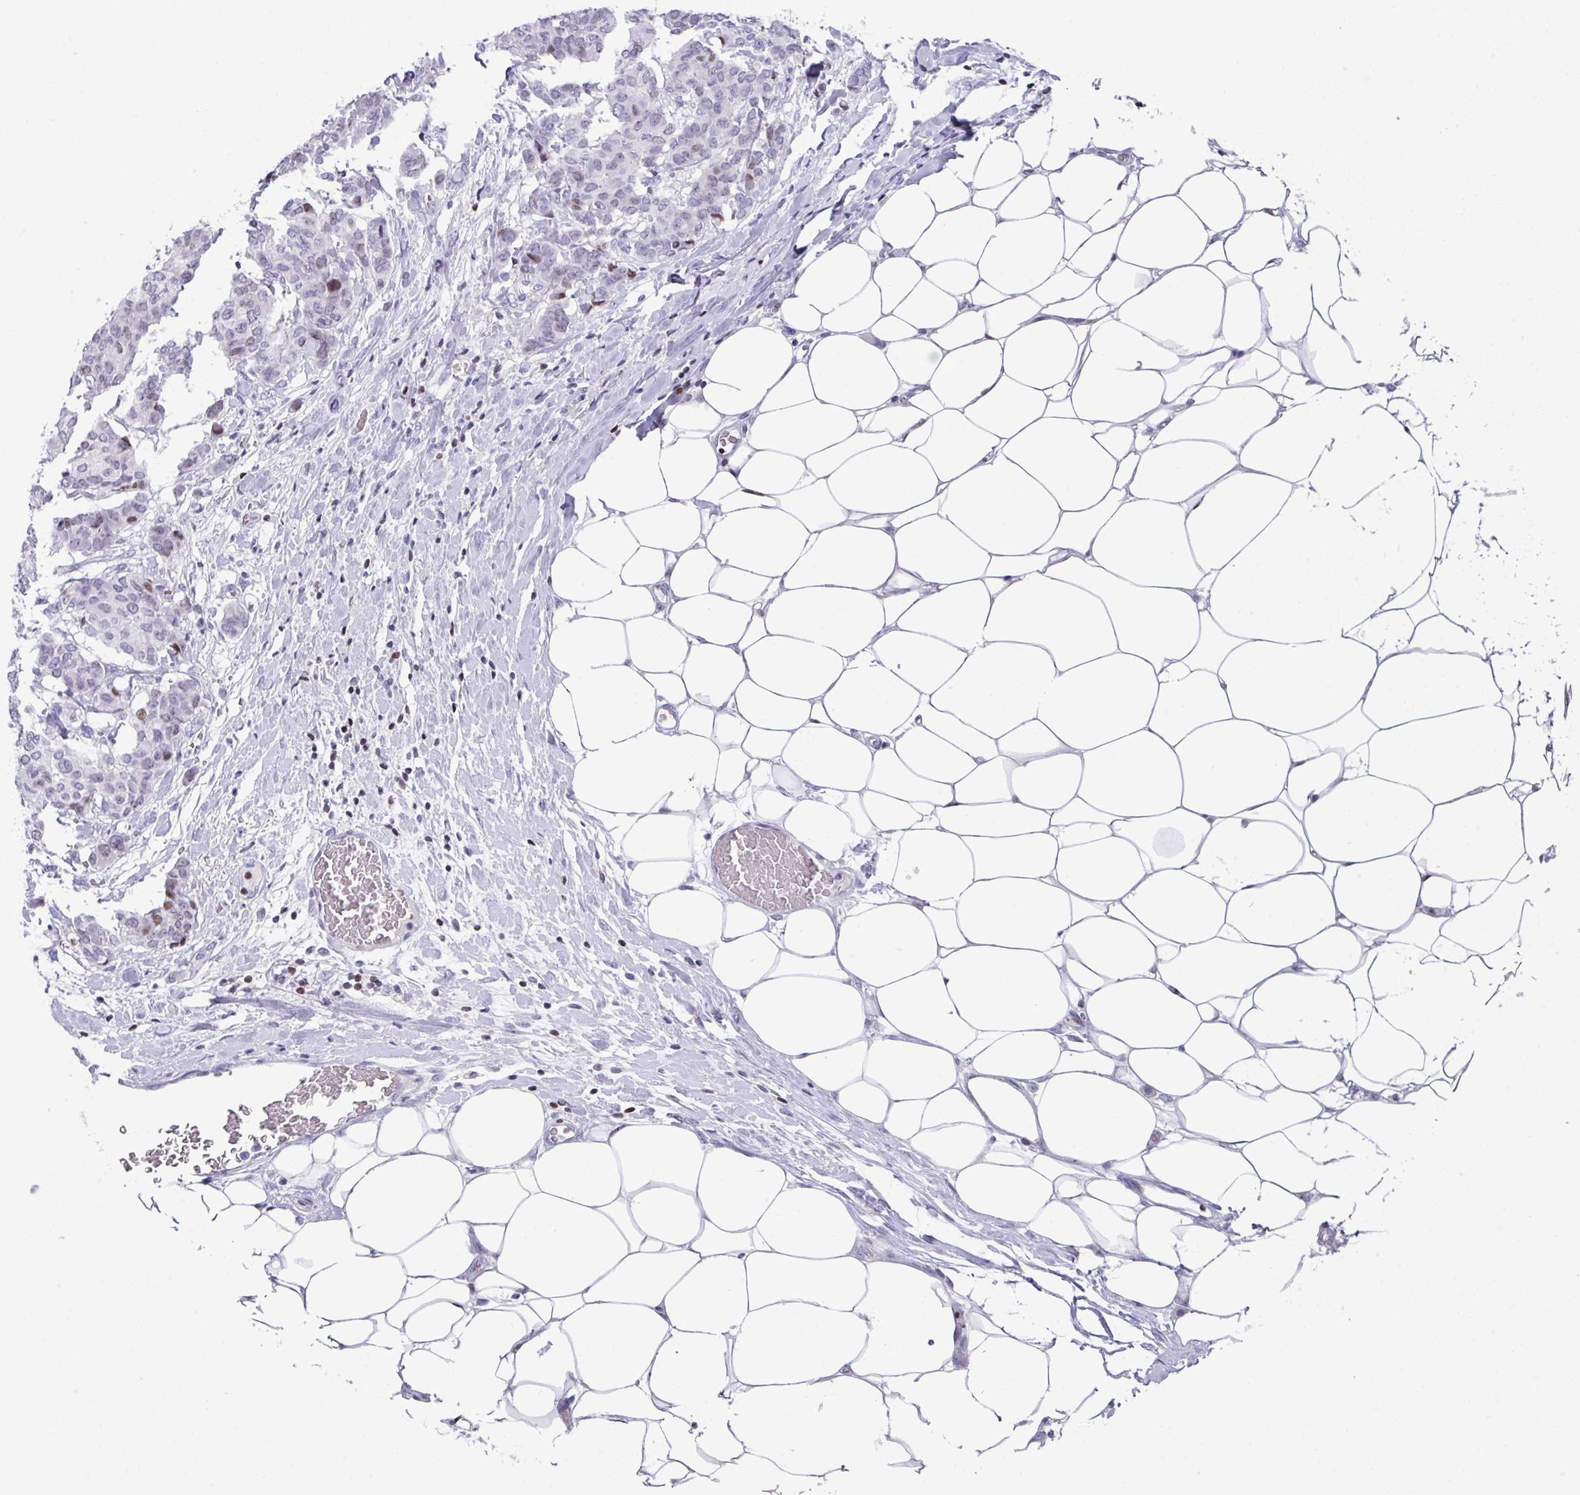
{"staining": {"intensity": "weak", "quantity": "<25%", "location": "nuclear"}, "tissue": "breast cancer", "cell_type": "Tumor cells", "image_type": "cancer", "snomed": [{"axis": "morphology", "description": "Duct carcinoma"}, {"axis": "topography", "description": "Breast"}], "caption": "Immunohistochemical staining of breast cancer (intraductal carcinoma) exhibits no significant expression in tumor cells.", "gene": "TCF3", "patient": {"sex": "female", "age": 75}}